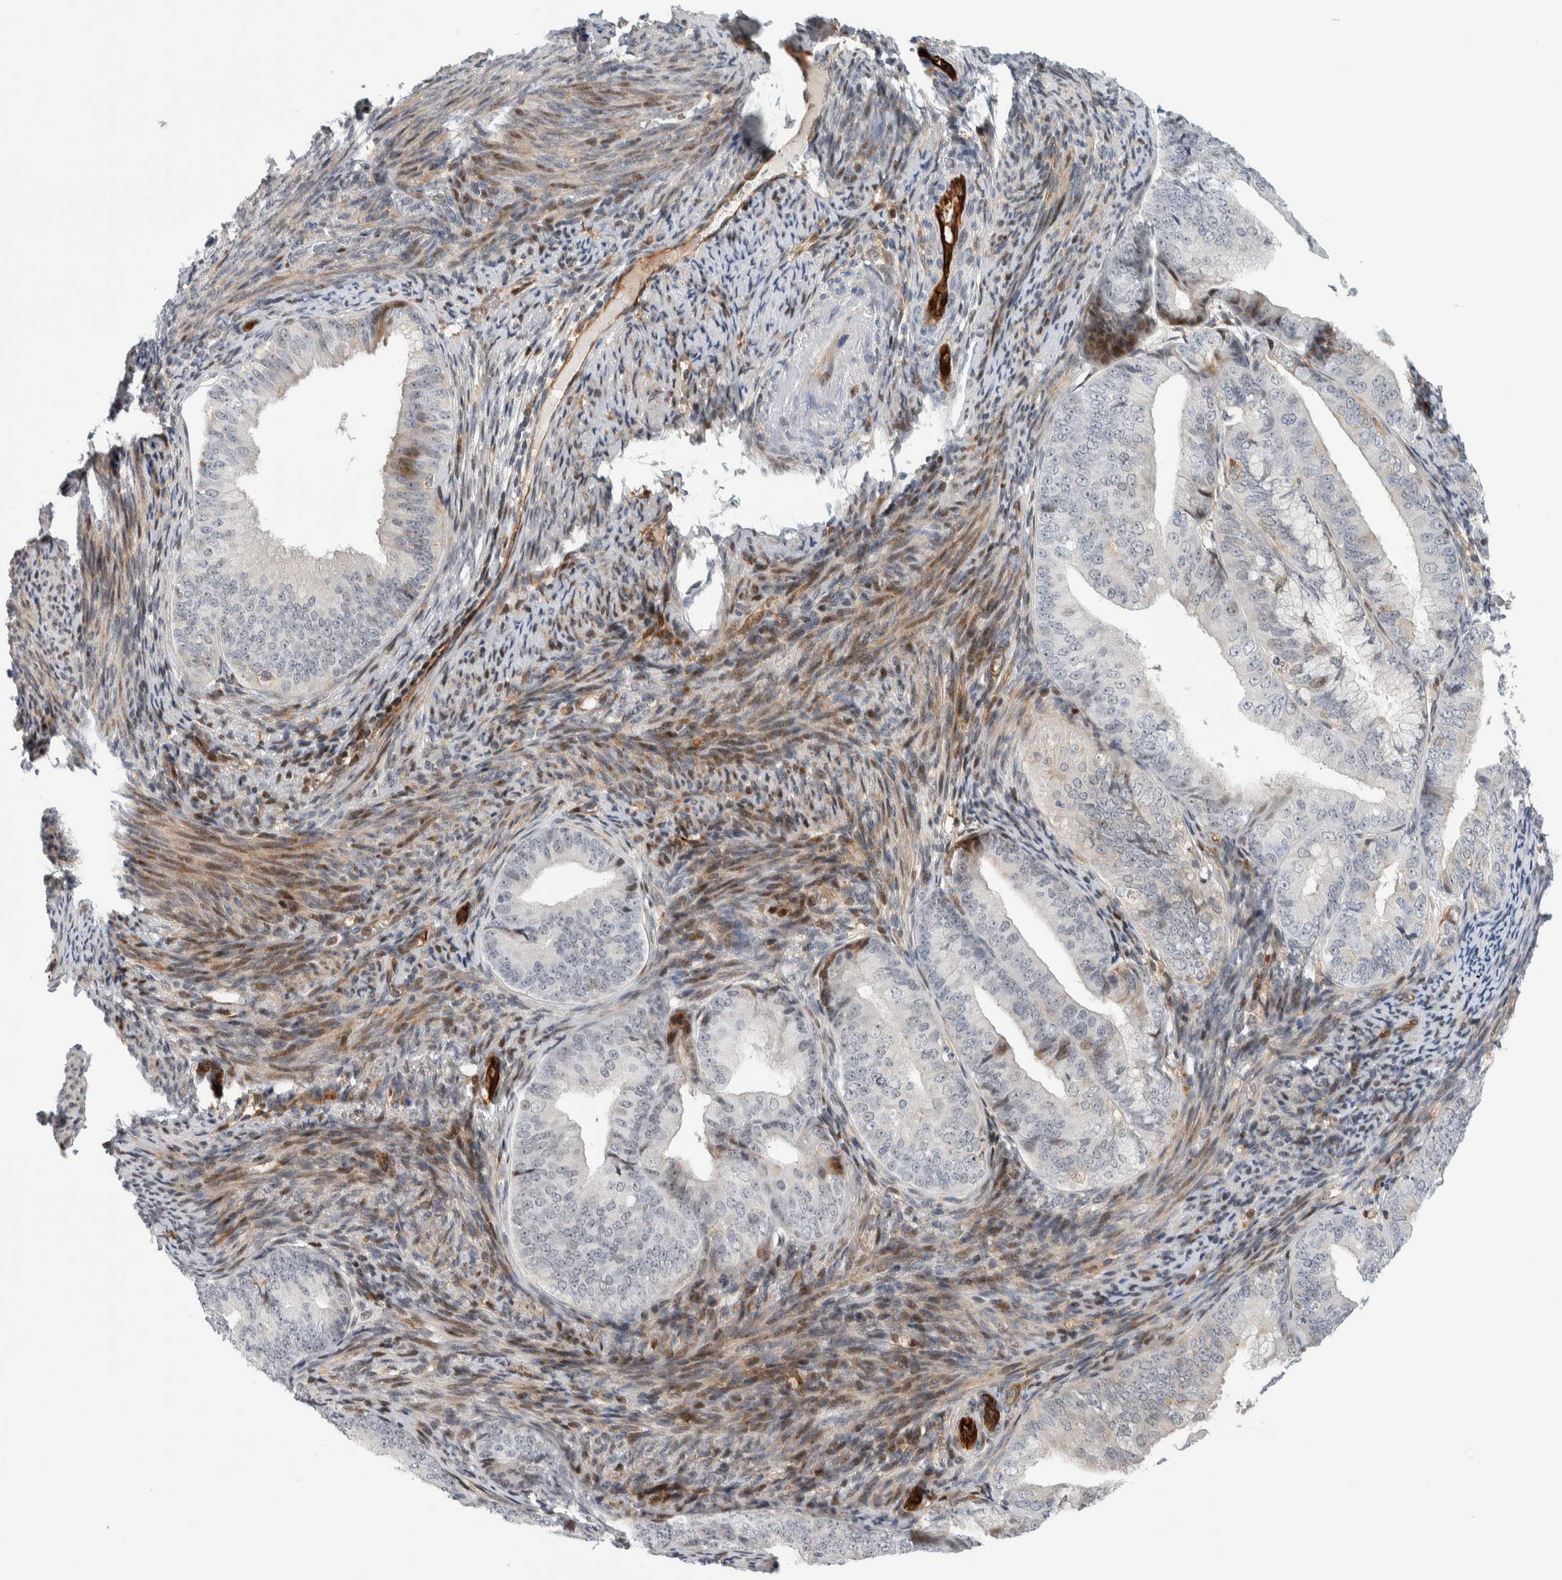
{"staining": {"intensity": "weak", "quantity": "<25%", "location": "cytoplasmic/membranous,nuclear"}, "tissue": "endometrial cancer", "cell_type": "Tumor cells", "image_type": "cancer", "snomed": [{"axis": "morphology", "description": "Adenocarcinoma, NOS"}, {"axis": "topography", "description": "Endometrium"}], "caption": "This photomicrograph is of endometrial cancer stained with IHC to label a protein in brown with the nuclei are counter-stained blue. There is no staining in tumor cells. The staining is performed using DAB (3,3'-diaminobenzidine) brown chromogen with nuclei counter-stained in using hematoxylin.", "gene": "MSL1", "patient": {"sex": "female", "age": 63}}